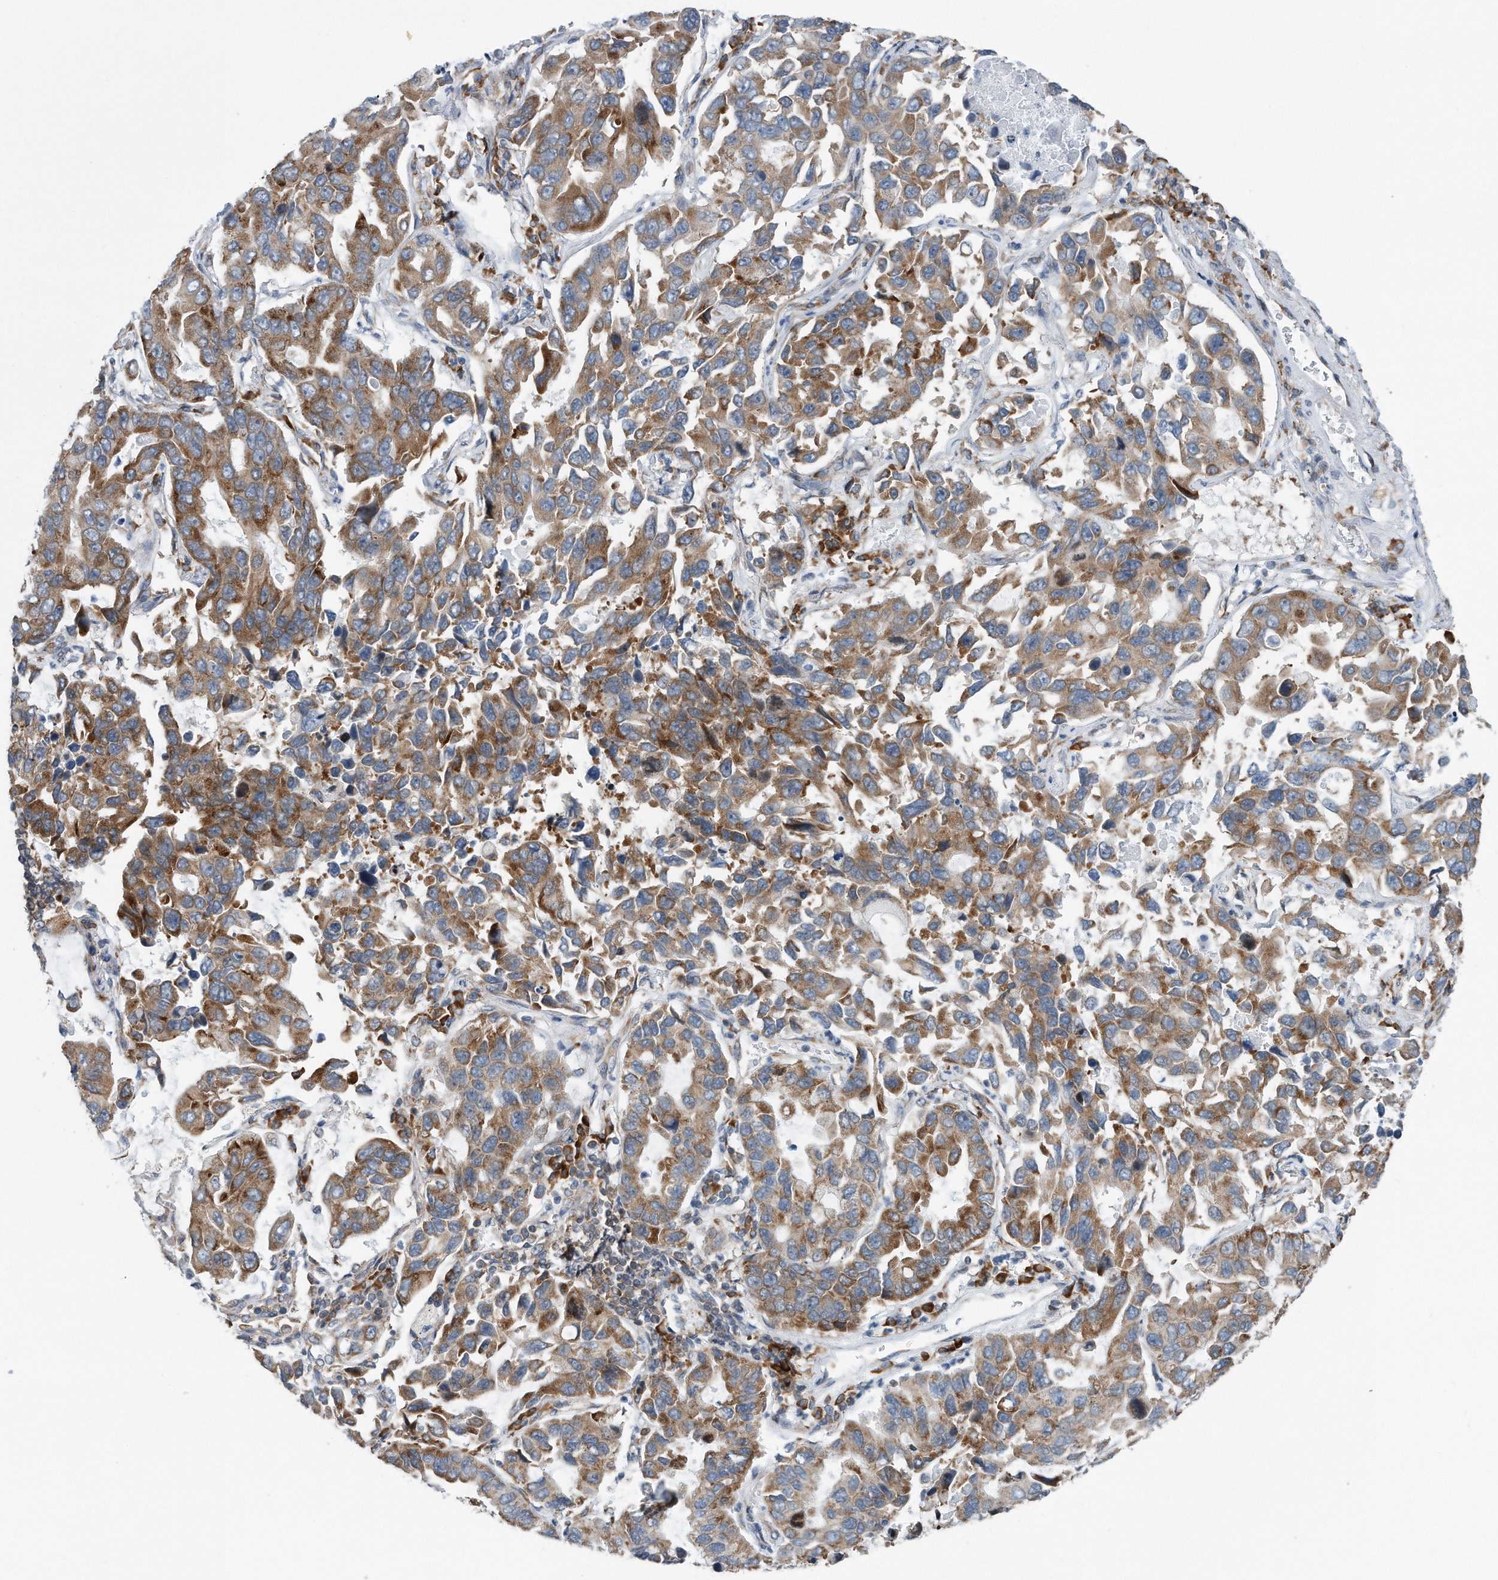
{"staining": {"intensity": "moderate", "quantity": ">75%", "location": "cytoplasmic/membranous"}, "tissue": "lung cancer", "cell_type": "Tumor cells", "image_type": "cancer", "snomed": [{"axis": "morphology", "description": "Adenocarcinoma, NOS"}, {"axis": "topography", "description": "Lung"}], "caption": "Immunohistochemical staining of human lung cancer reveals medium levels of moderate cytoplasmic/membranous protein positivity in approximately >75% of tumor cells. (Stains: DAB in brown, nuclei in blue, Microscopy: brightfield microscopy at high magnification).", "gene": "RPL26L1", "patient": {"sex": "male", "age": 64}}